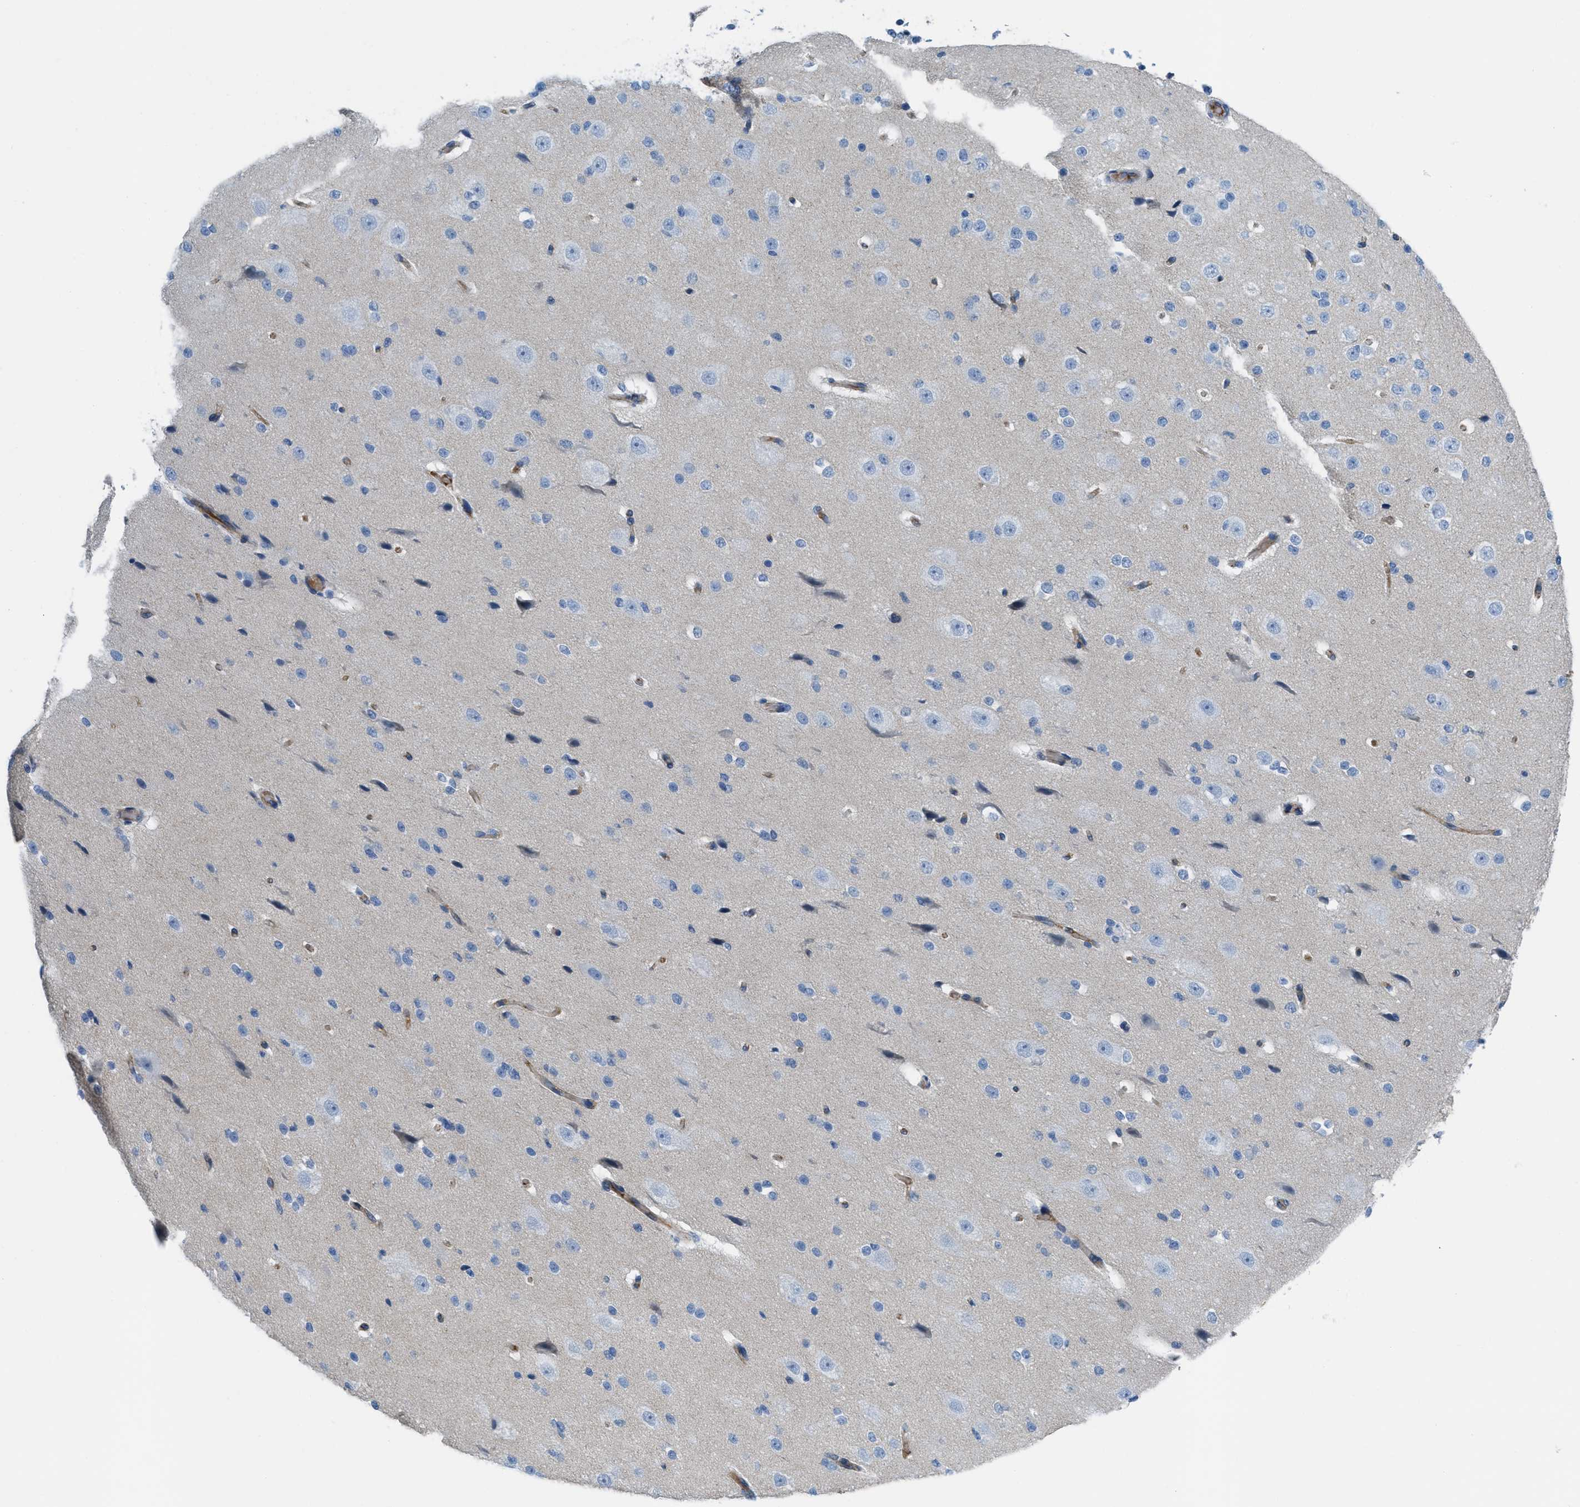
{"staining": {"intensity": "weak", "quantity": ">75%", "location": "cytoplasmic/membranous"}, "tissue": "cerebral cortex", "cell_type": "Endothelial cells", "image_type": "normal", "snomed": [{"axis": "morphology", "description": "Normal tissue, NOS"}, {"axis": "morphology", "description": "Developmental malformation"}, {"axis": "topography", "description": "Cerebral cortex"}], "caption": "High-power microscopy captured an immunohistochemistry (IHC) histopathology image of normal cerebral cortex, revealing weak cytoplasmic/membranous positivity in about >75% of endothelial cells. Immunohistochemistry (ihc) stains the protein of interest in brown and the nuclei are stained blue.", "gene": "CRB3", "patient": {"sex": "female", "age": 30}}